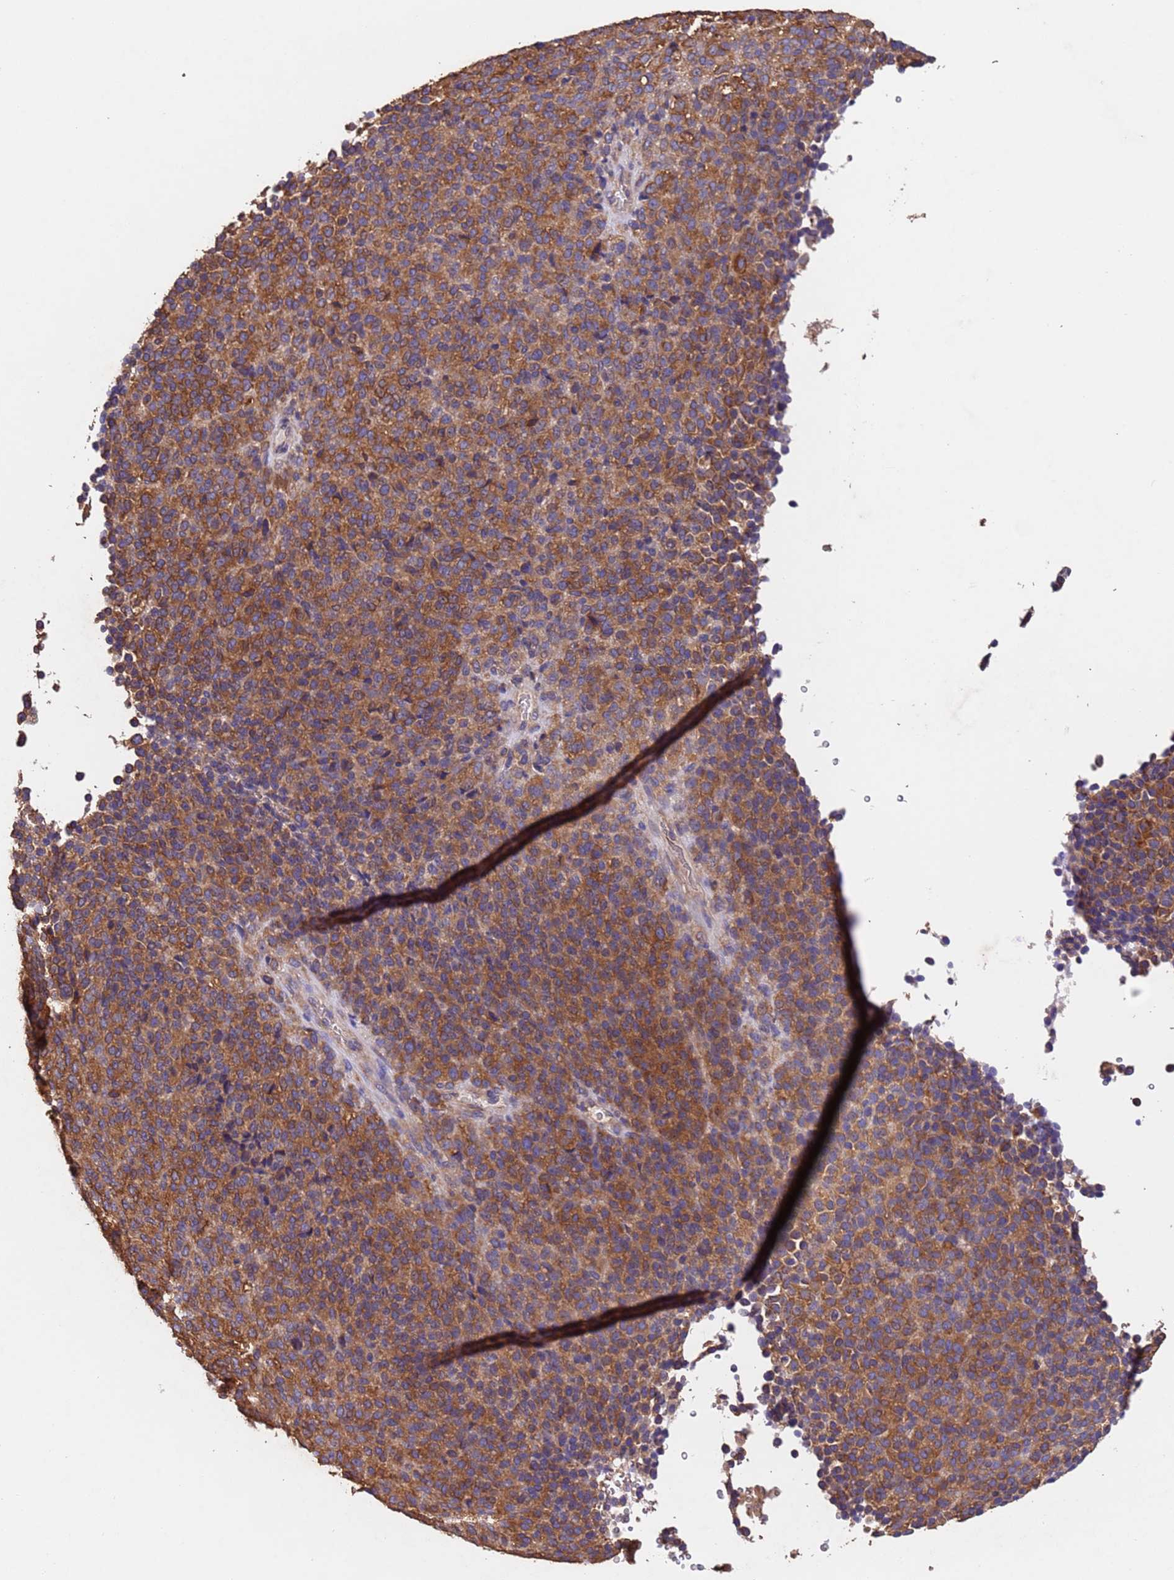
{"staining": {"intensity": "moderate", "quantity": ">75%", "location": "cytoplasmic/membranous"}, "tissue": "melanoma", "cell_type": "Tumor cells", "image_type": "cancer", "snomed": [{"axis": "morphology", "description": "Malignant melanoma, Metastatic site"}, {"axis": "topography", "description": "Brain"}], "caption": "Melanoma stained with DAB immunohistochemistry (IHC) demonstrates medium levels of moderate cytoplasmic/membranous positivity in approximately >75% of tumor cells.", "gene": "MTX3", "patient": {"sex": "female", "age": 56}}